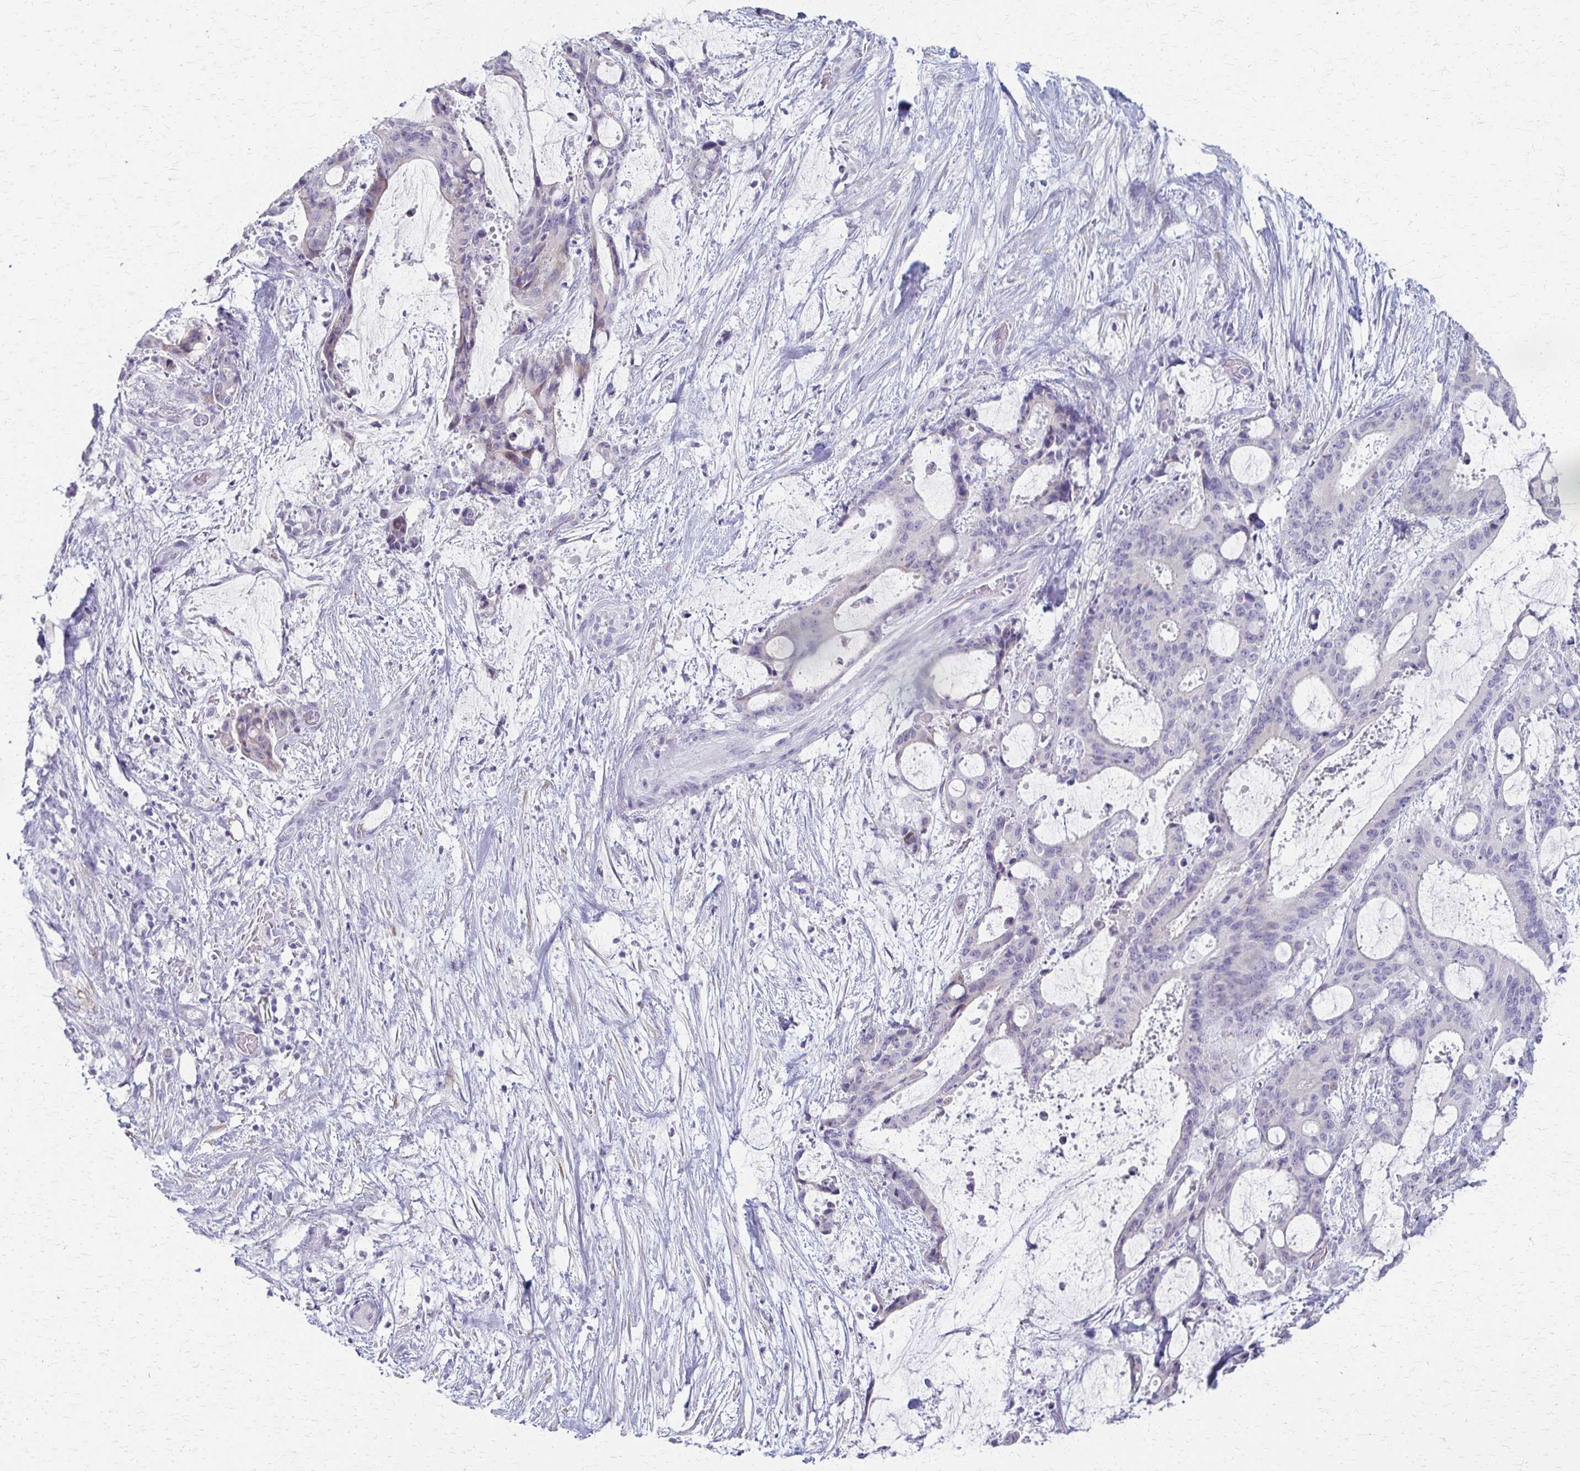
{"staining": {"intensity": "negative", "quantity": "none", "location": "none"}, "tissue": "liver cancer", "cell_type": "Tumor cells", "image_type": "cancer", "snomed": [{"axis": "morphology", "description": "Normal tissue, NOS"}, {"axis": "morphology", "description": "Cholangiocarcinoma"}, {"axis": "topography", "description": "Liver"}, {"axis": "topography", "description": "Peripheral nerve tissue"}], "caption": "Immunohistochemistry micrograph of human cholangiocarcinoma (liver) stained for a protein (brown), which reveals no staining in tumor cells.", "gene": "CYB5A", "patient": {"sex": "female", "age": 73}}